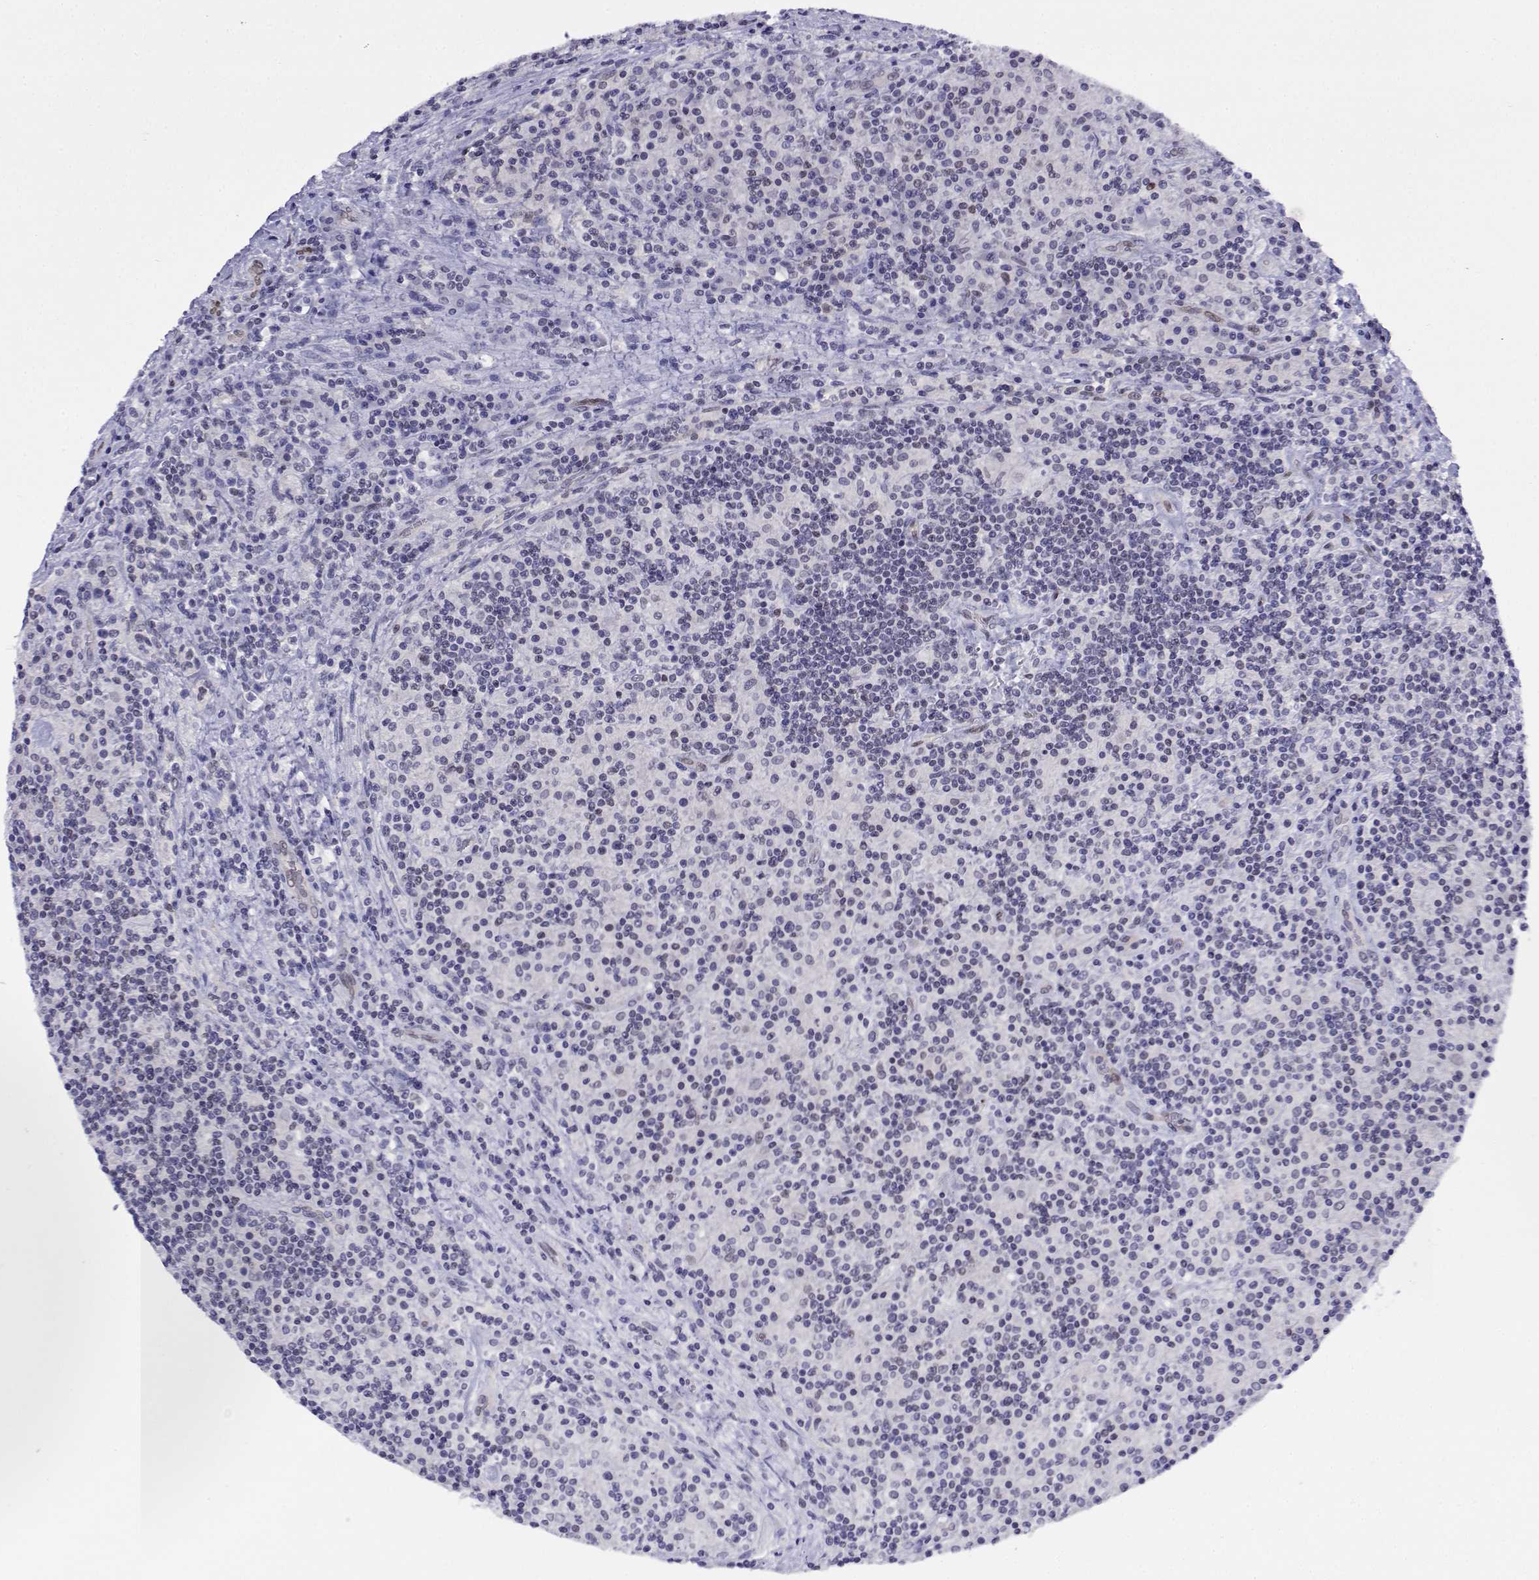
{"staining": {"intensity": "negative", "quantity": "none", "location": "none"}, "tissue": "lymphoma", "cell_type": "Tumor cells", "image_type": "cancer", "snomed": [{"axis": "morphology", "description": "Hodgkin's disease, NOS"}, {"axis": "topography", "description": "Lymph node"}], "caption": "Immunohistochemistry (IHC) micrograph of neoplastic tissue: human lymphoma stained with DAB (3,3'-diaminobenzidine) exhibits no significant protein expression in tumor cells.", "gene": "ERF", "patient": {"sex": "male", "age": 70}}